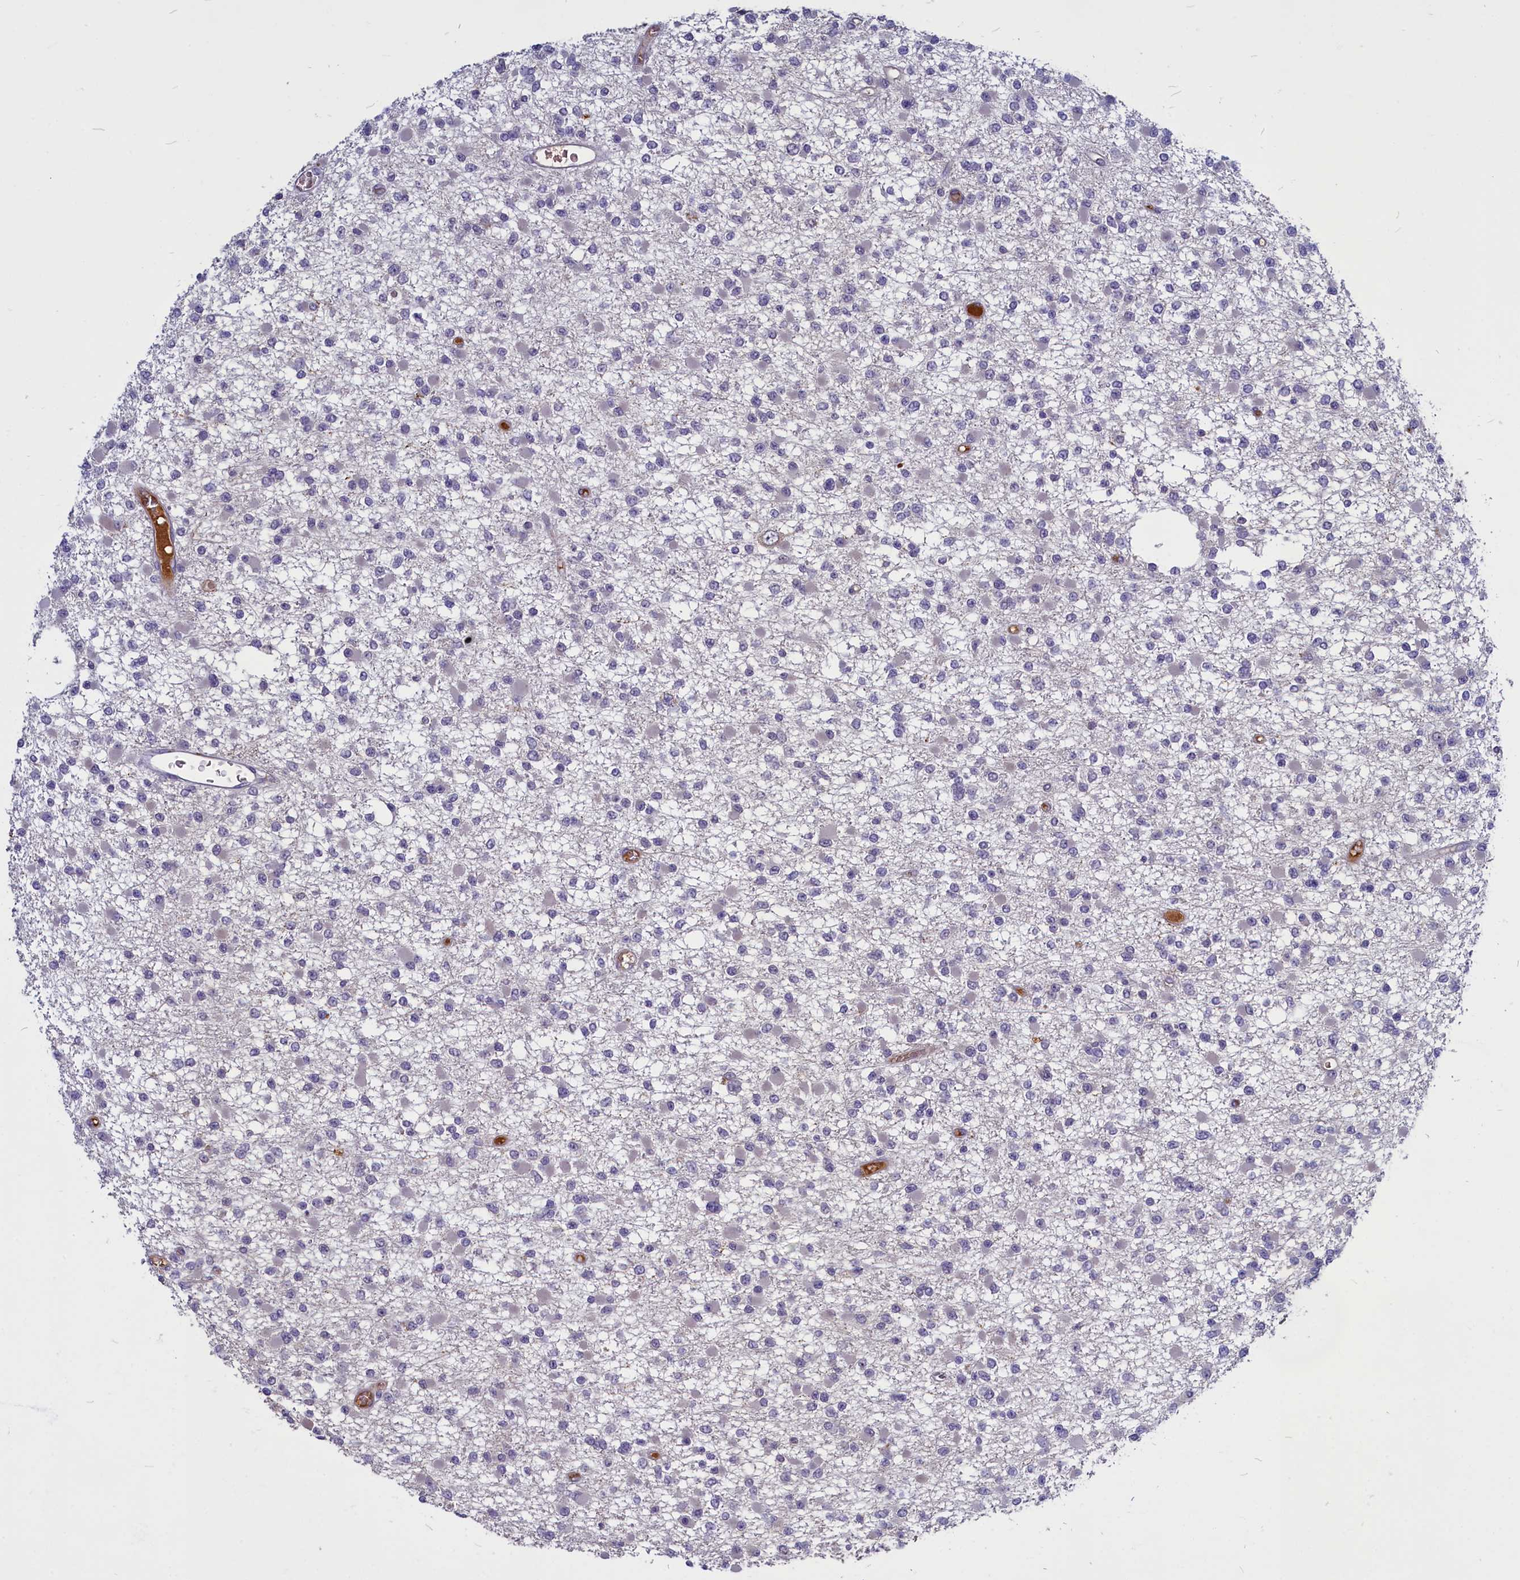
{"staining": {"intensity": "negative", "quantity": "none", "location": "none"}, "tissue": "glioma", "cell_type": "Tumor cells", "image_type": "cancer", "snomed": [{"axis": "morphology", "description": "Glioma, malignant, Low grade"}, {"axis": "topography", "description": "Brain"}], "caption": "There is no significant staining in tumor cells of low-grade glioma (malignant).", "gene": "SV2C", "patient": {"sex": "female", "age": 22}}